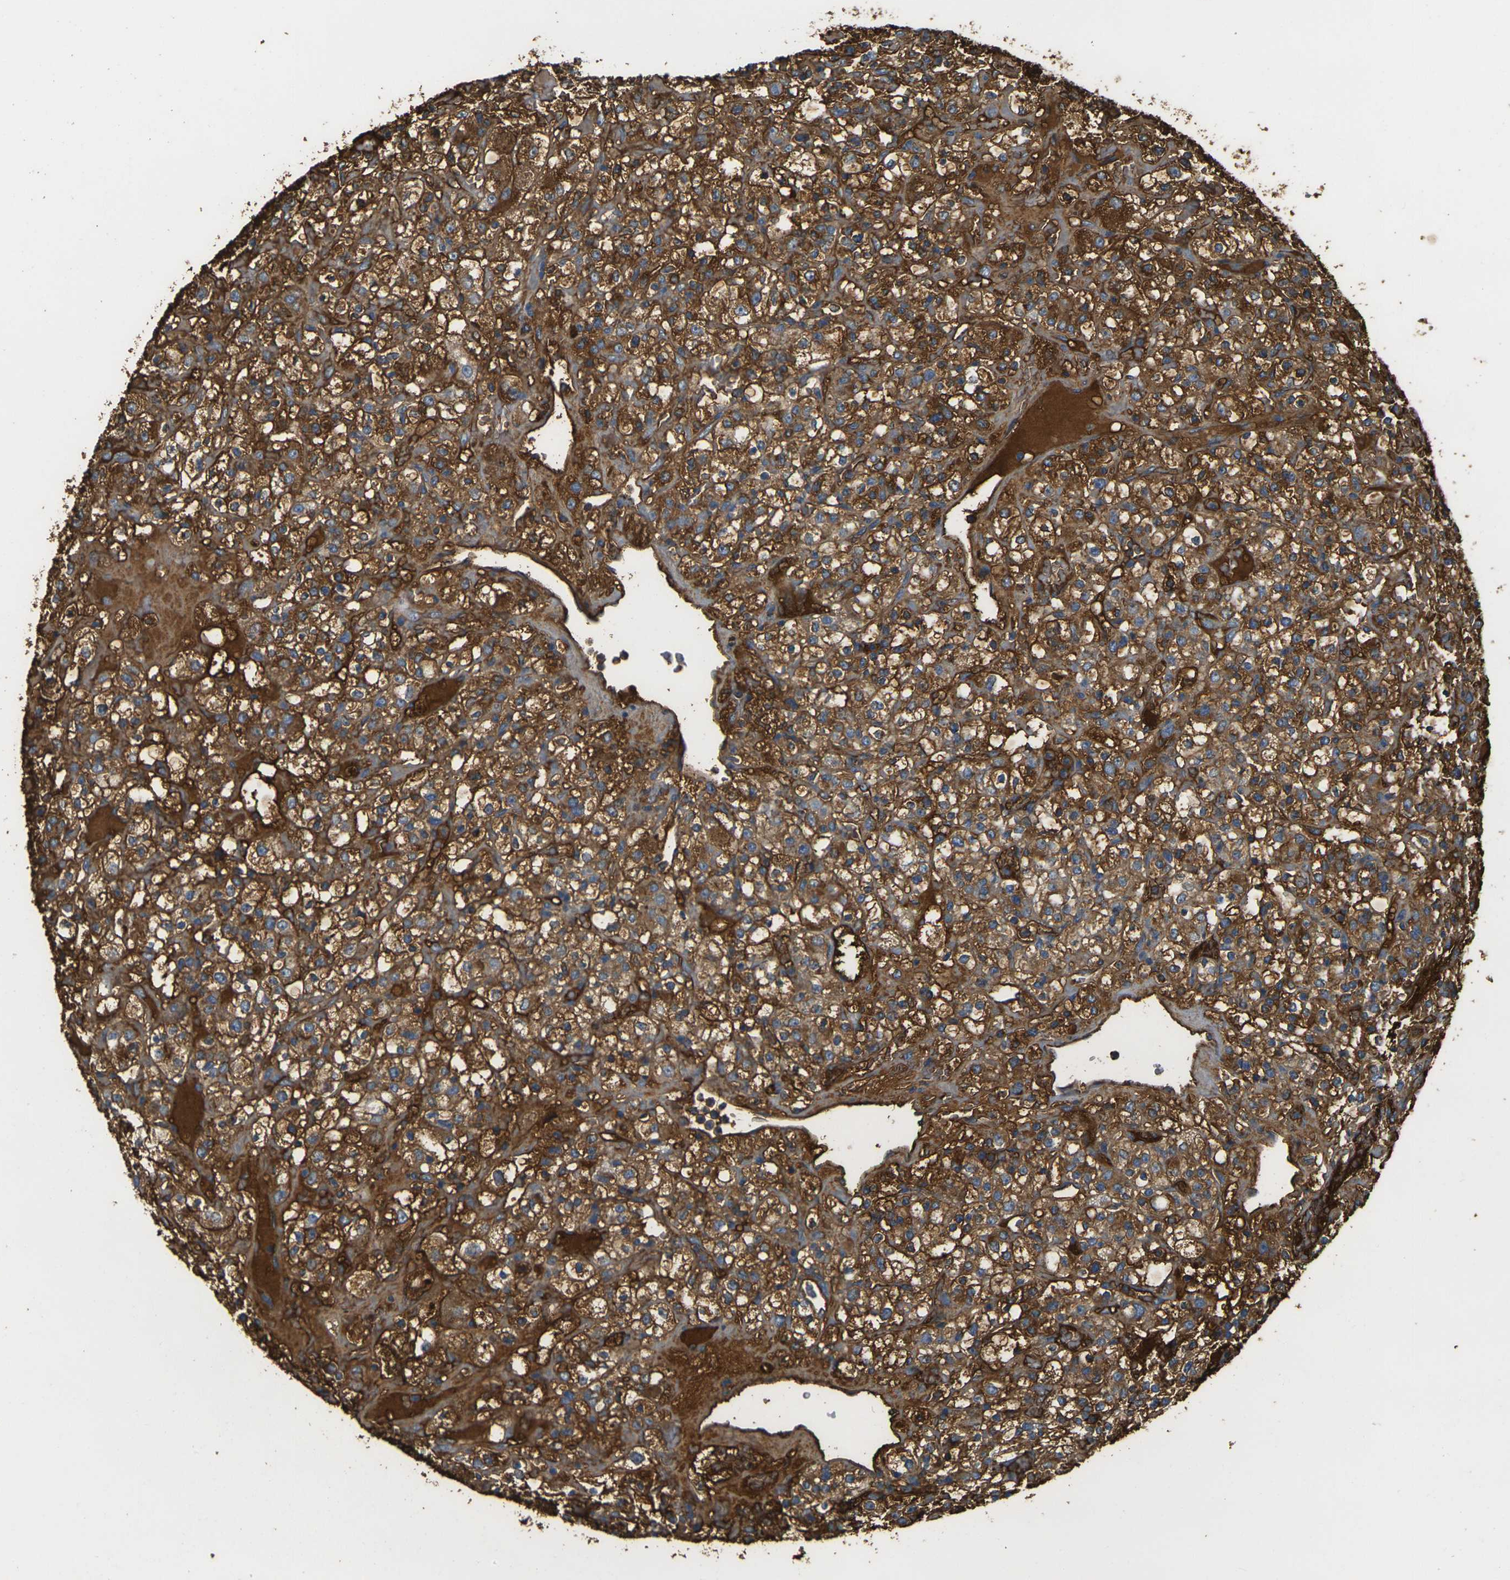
{"staining": {"intensity": "strong", "quantity": ">75%", "location": "cytoplasmic/membranous"}, "tissue": "renal cancer", "cell_type": "Tumor cells", "image_type": "cancer", "snomed": [{"axis": "morphology", "description": "Normal tissue, NOS"}, {"axis": "morphology", "description": "Adenocarcinoma, NOS"}, {"axis": "topography", "description": "Kidney"}], "caption": "Protein staining reveals strong cytoplasmic/membranous staining in approximately >75% of tumor cells in renal cancer (adenocarcinoma). (Brightfield microscopy of DAB IHC at high magnification).", "gene": "PLCD1", "patient": {"sex": "female", "age": 72}}